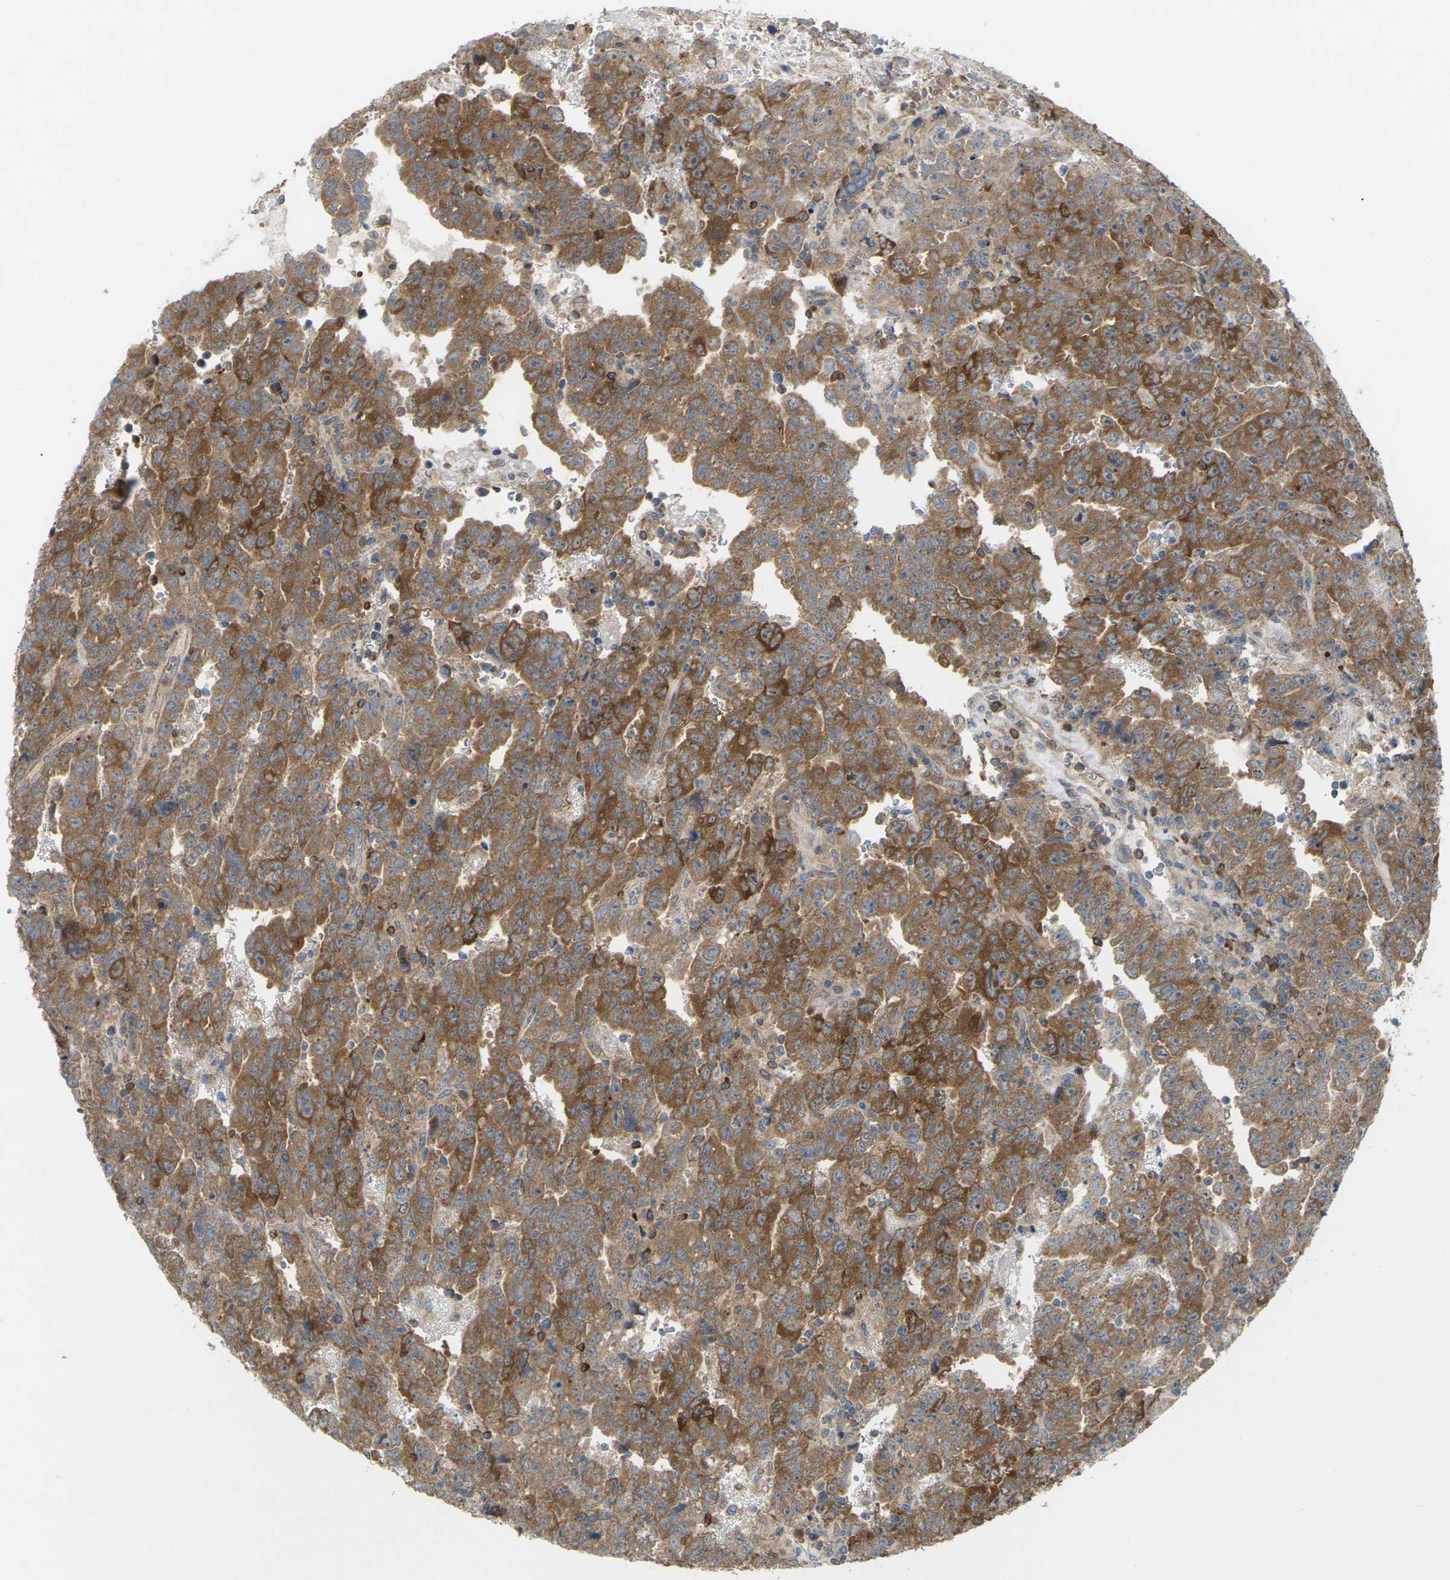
{"staining": {"intensity": "moderate", "quantity": ">75%", "location": "cytoplasmic/membranous"}, "tissue": "testis cancer", "cell_type": "Tumor cells", "image_type": "cancer", "snomed": [{"axis": "morphology", "description": "Carcinoma, Embryonal, NOS"}, {"axis": "topography", "description": "Testis"}], "caption": "A brown stain shows moderate cytoplasmic/membranous staining of a protein in testis embryonal carcinoma tumor cells.", "gene": "TIAM1", "patient": {"sex": "male", "age": 28}}